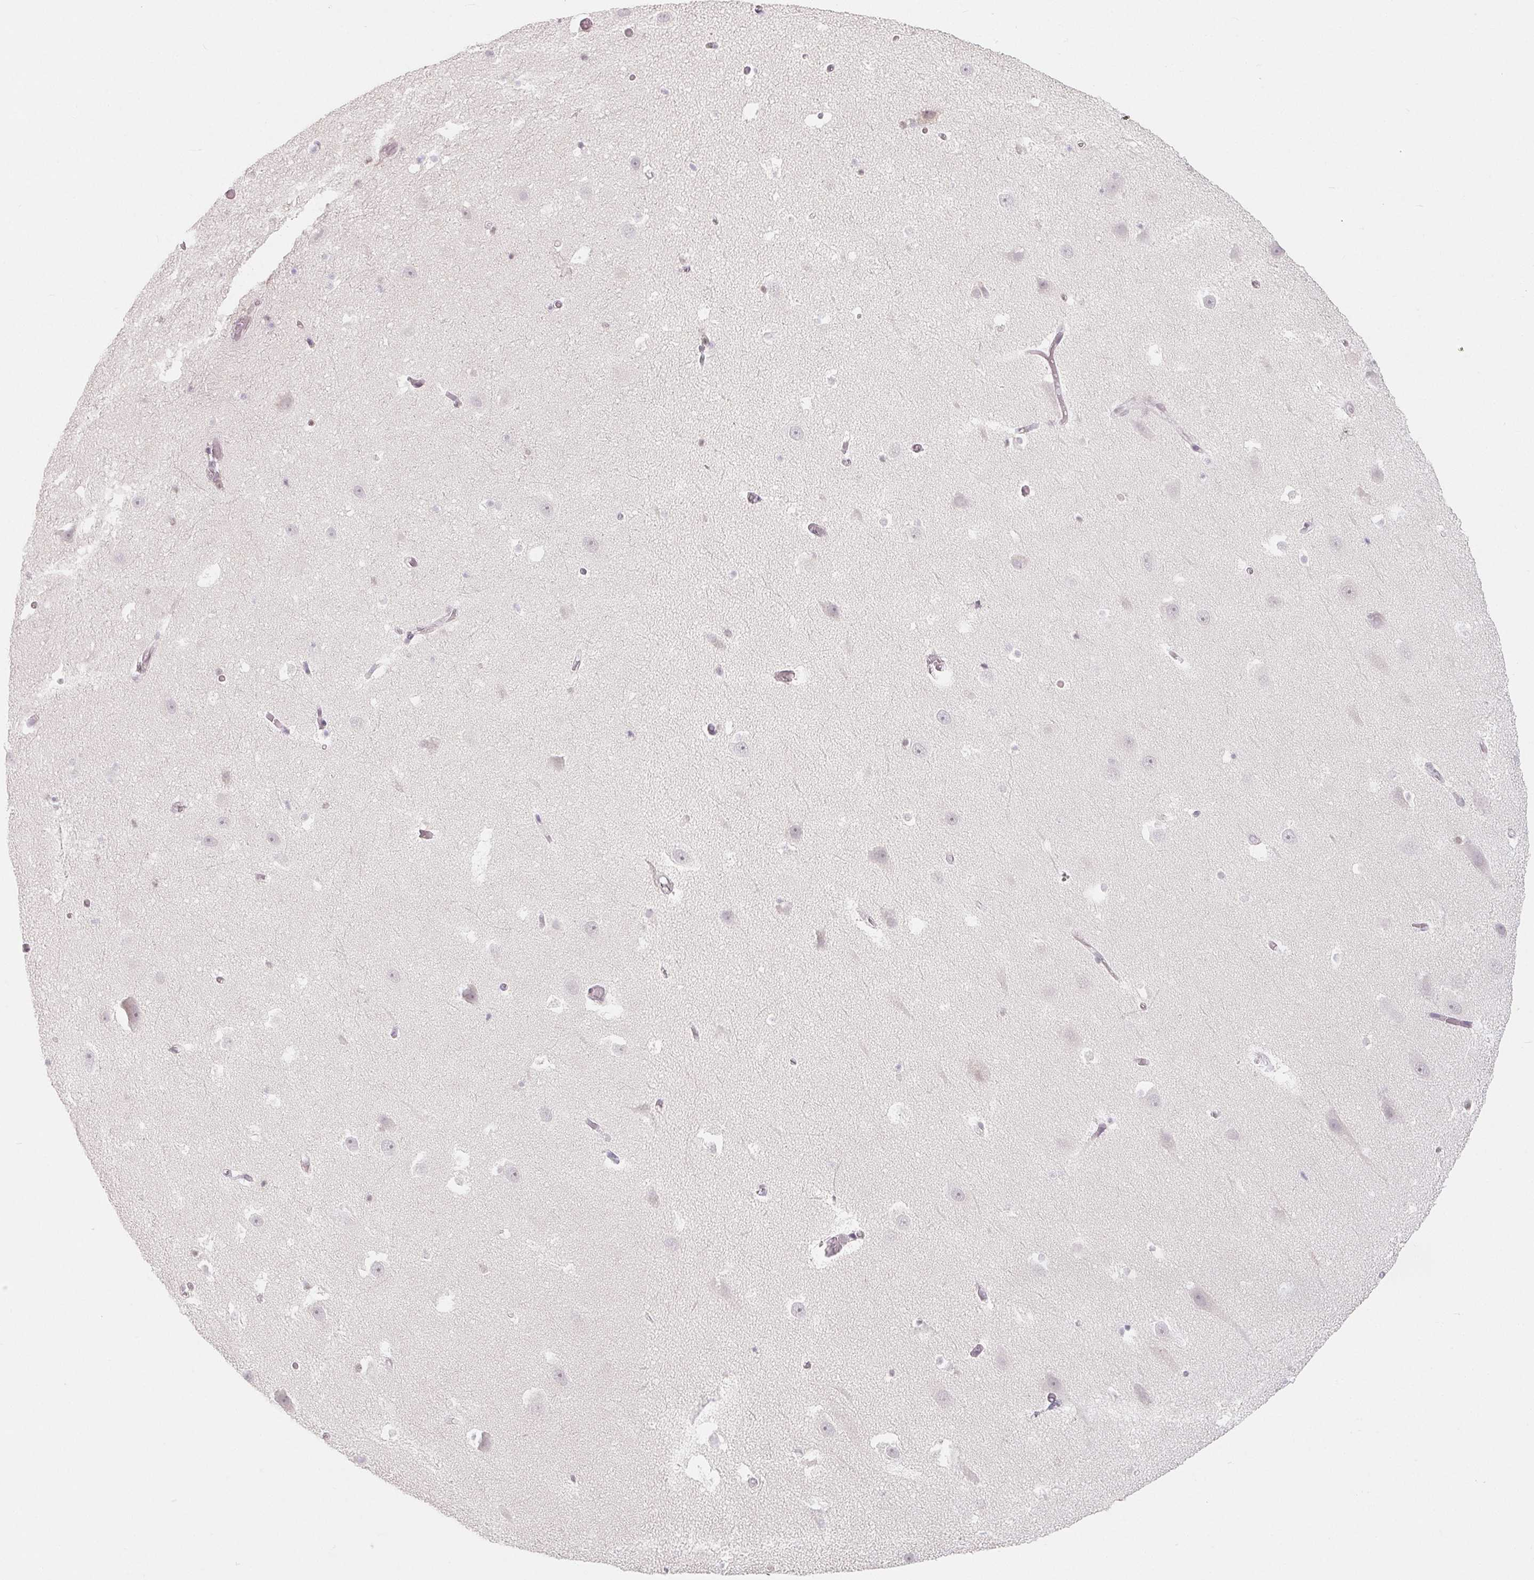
{"staining": {"intensity": "negative", "quantity": "none", "location": "none"}, "tissue": "hippocampus", "cell_type": "Glial cells", "image_type": "normal", "snomed": [{"axis": "morphology", "description": "Normal tissue, NOS"}, {"axis": "topography", "description": "Hippocampus"}], "caption": "Glial cells show no significant expression in benign hippocampus. (Brightfield microscopy of DAB (3,3'-diaminobenzidine) immunohistochemistry at high magnification).", "gene": "NXF3", "patient": {"sex": "male", "age": 26}}